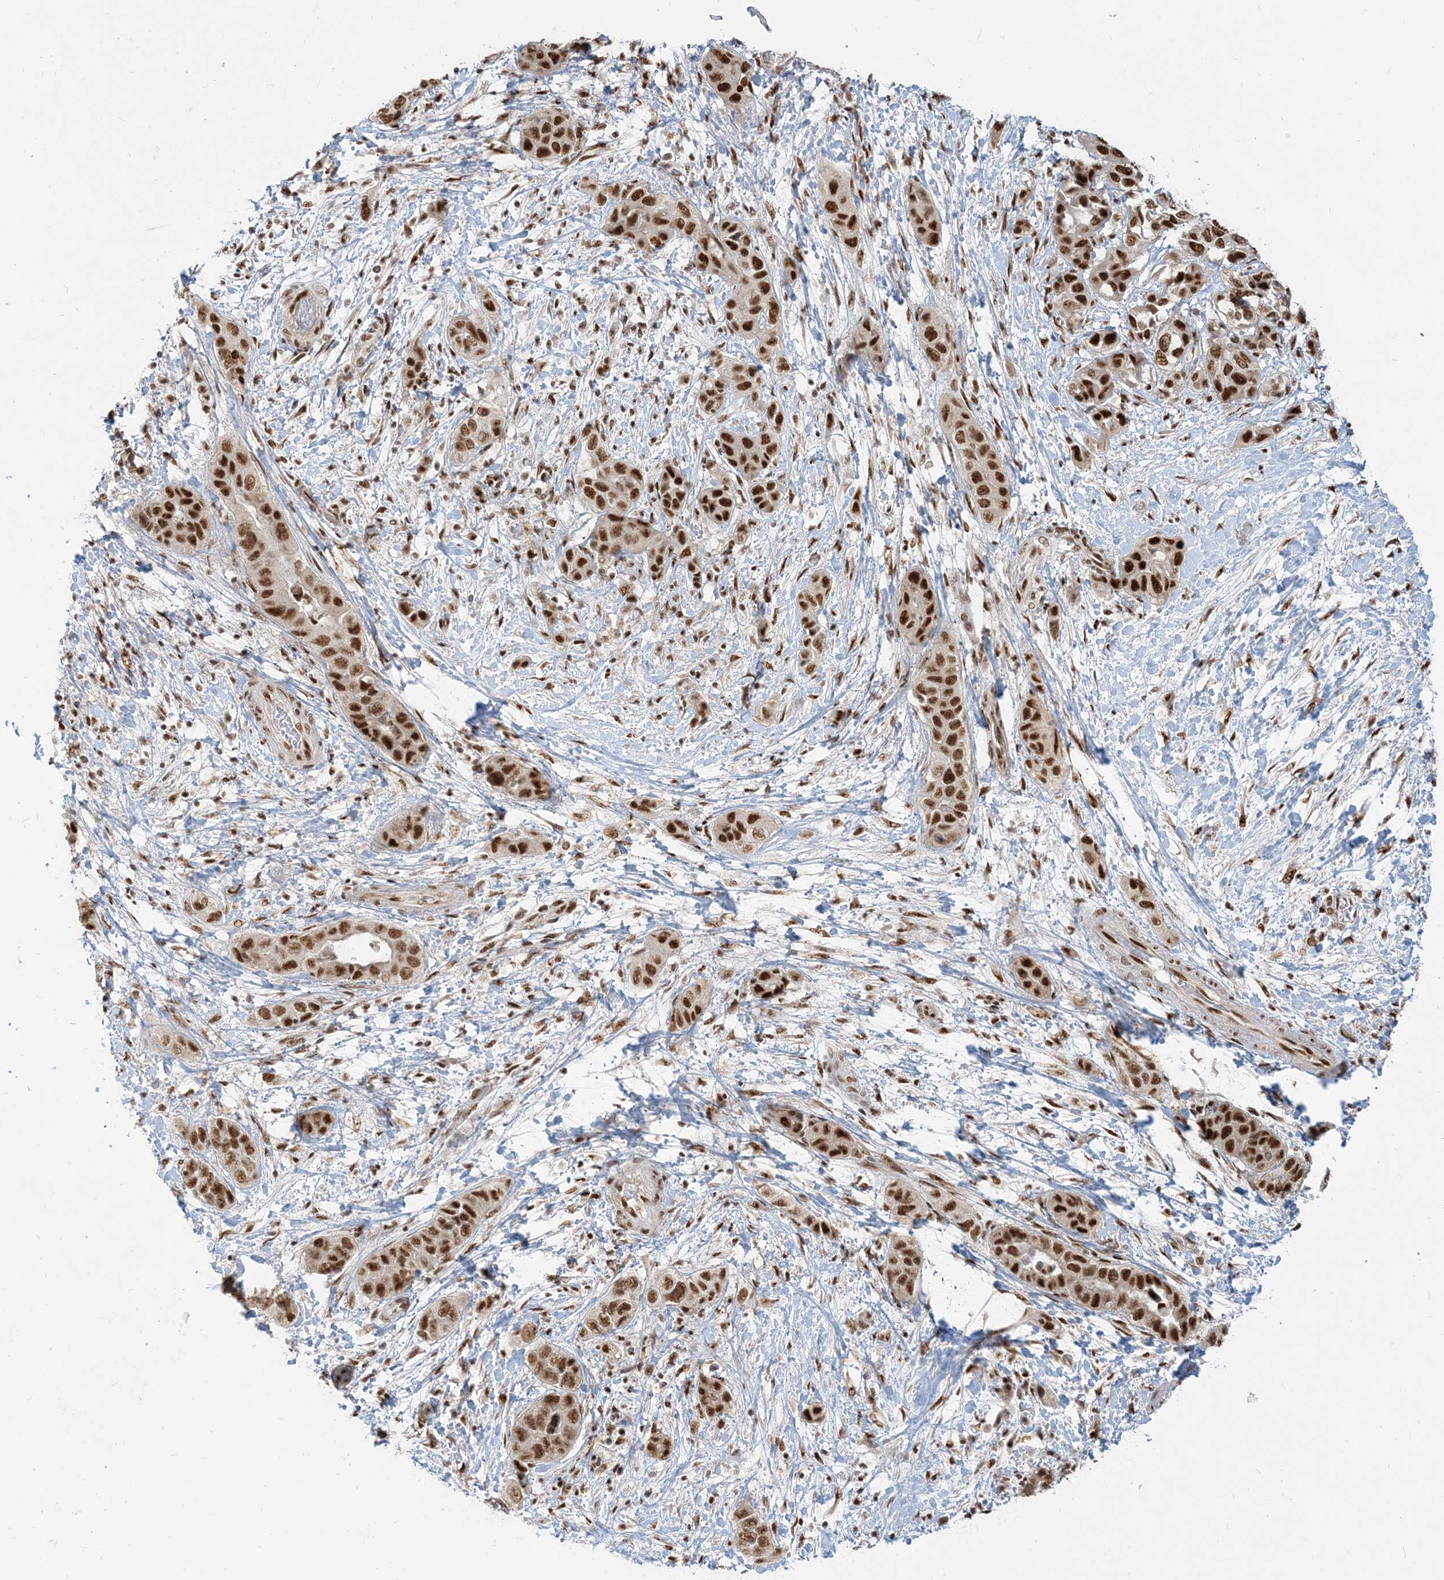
{"staining": {"intensity": "strong", "quantity": ">75%", "location": "nuclear"}, "tissue": "liver cancer", "cell_type": "Tumor cells", "image_type": "cancer", "snomed": [{"axis": "morphology", "description": "Cholangiocarcinoma"}, {"axis": "topography", "description": "Liver"}], "caption": "The immunohistochemical stain shows strong nuclear expression in tumor cells of liver cancer (cholangiocarcinoma) tissue.", "gene": "ARGLU1", "patient": {"sex": "female", "age": 52}}